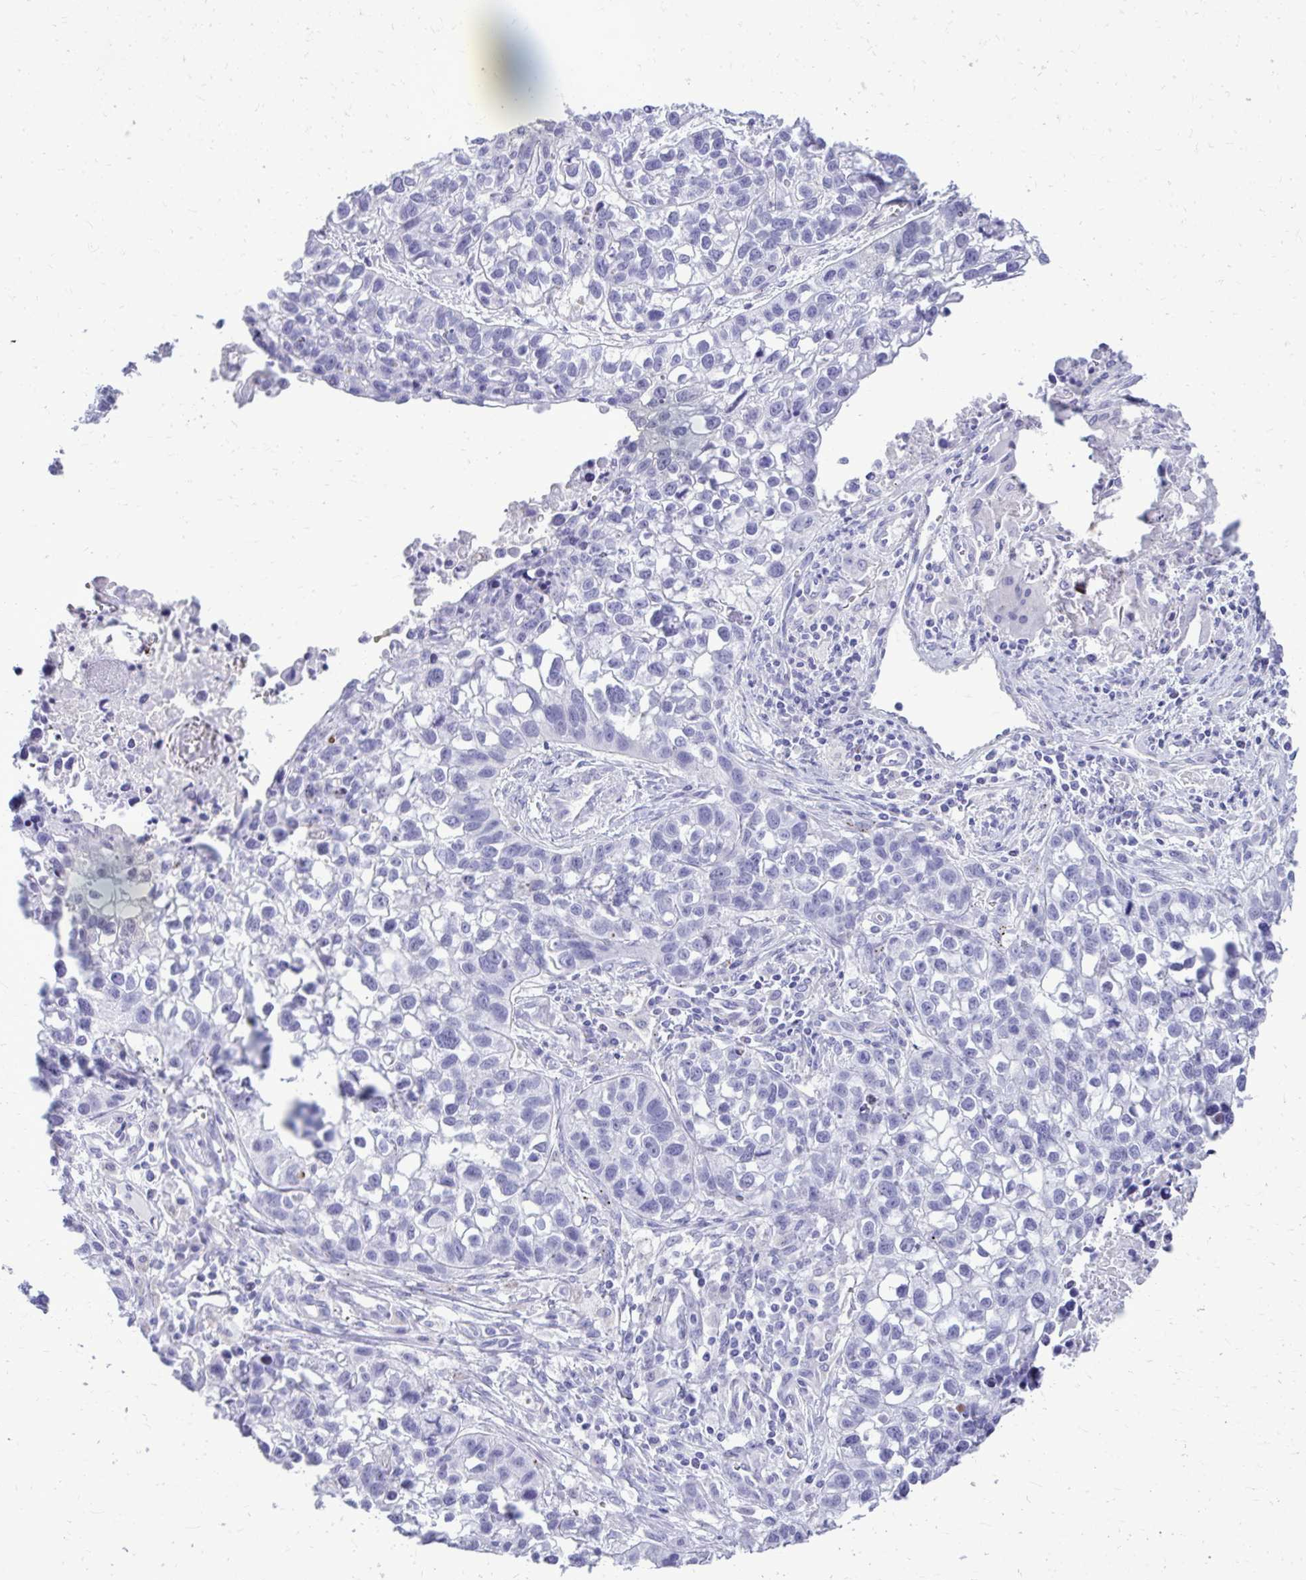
{"staining": {"intensity": "negative", "quantity": "none", "location": "none"}, "tissue": "lung cancer", "cell_type": "Tumor cells", "image_type": "cancer", "snomed": [{"axis": "morphology", "description": "Squamous cell carcinoma, NOS"}, {"axis": "topography", "description": "Lung"}], "caption": "The immunohistochemistry (IHC) histopathology image has no significant positivity in tumor cells of lung squamous cell carcinoma tissue.", "gene": "BCL6B", "patient": {"sex": "male", "age": 74}}